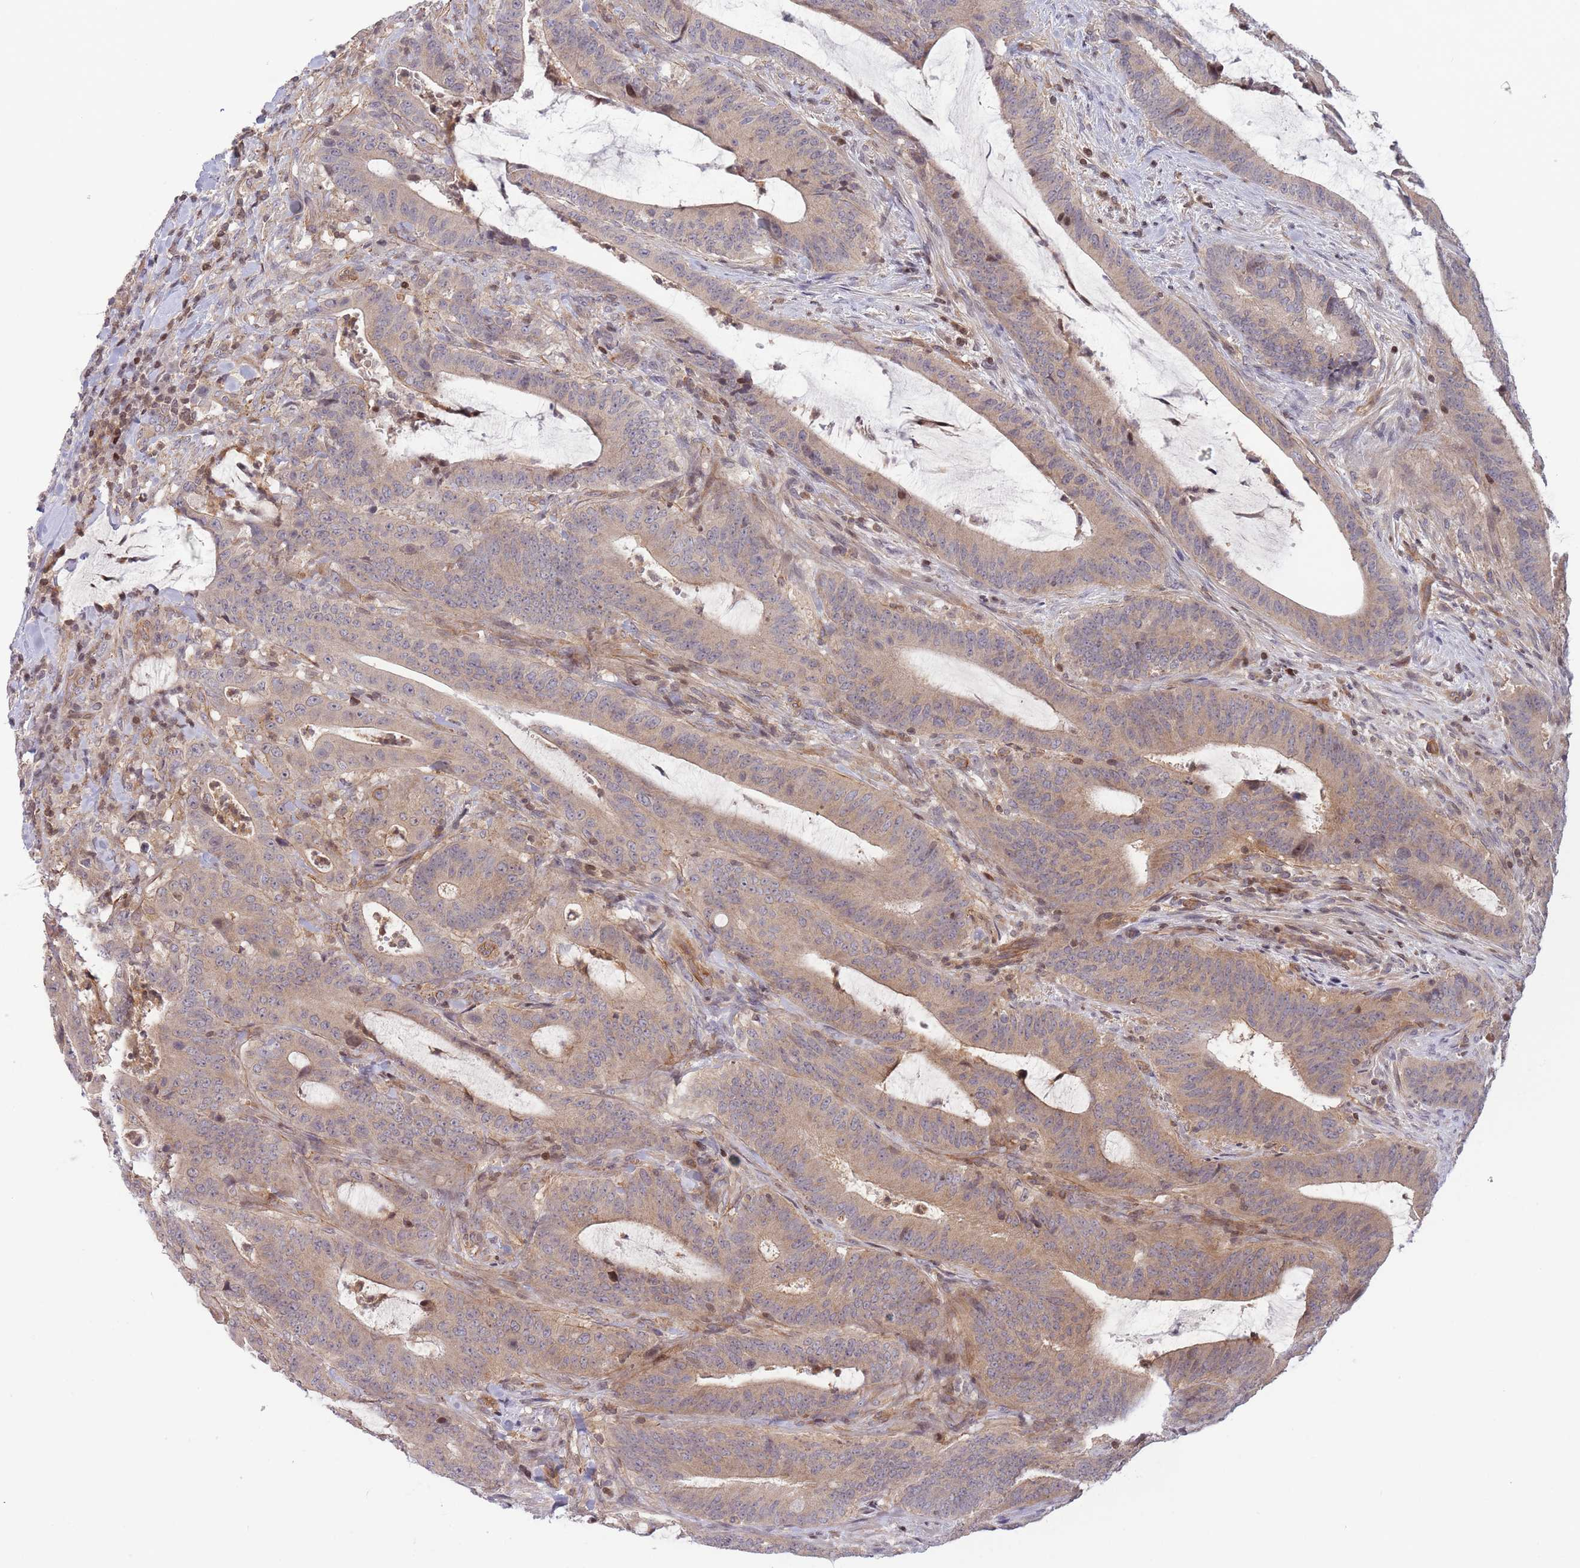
{"staining": {"intensity": "weak", "quantity": ">75%", "location": "cytoplasmic/membranous"}, "tissue": "colorectal cancer", "cell_type": "Tumor cells", "image_type": "cancer", "snomed": [{"axis": "morphology", "description": "Adenocarcinoma, NOS"}, {"axis": "topography", "description": "Colon"}], "caption": "This is a histology image of immunohistochemistry (IHC) staining of colorectal cancer, which shows weak positivity in the cytoplasmic/membranous of tumor cells.", "gene": "SLC35F5", "patient": {"sex": "female", "age": 43}}